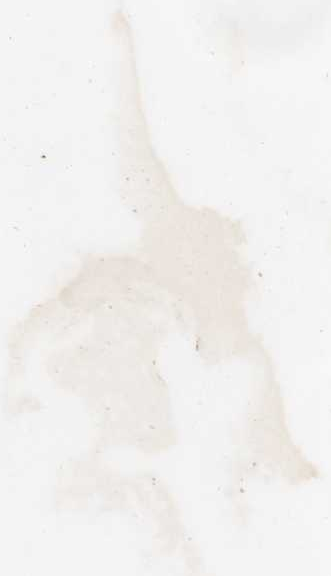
{"staining": {"intensity": "negative", "quantity": "none", "location": "none"}, "tissue": "glioma", "cell_type": "Tumor cells", "image_type": "cancer", "snomed": [{"axis": "morphology", "description": "Glioma, malignant, High grade"}, {"axis": "topography", "description": "Brain"}], "caption": "Immunohistochemistry micrograph of neoplastic tissue: malignant high-grade glioma stained with DAB (3,3'-diaminobenzidine) reveals no significant protein expression in tumor cells.", "gene": "MTF1", "patient": {"sex": "female", "age": 59}}